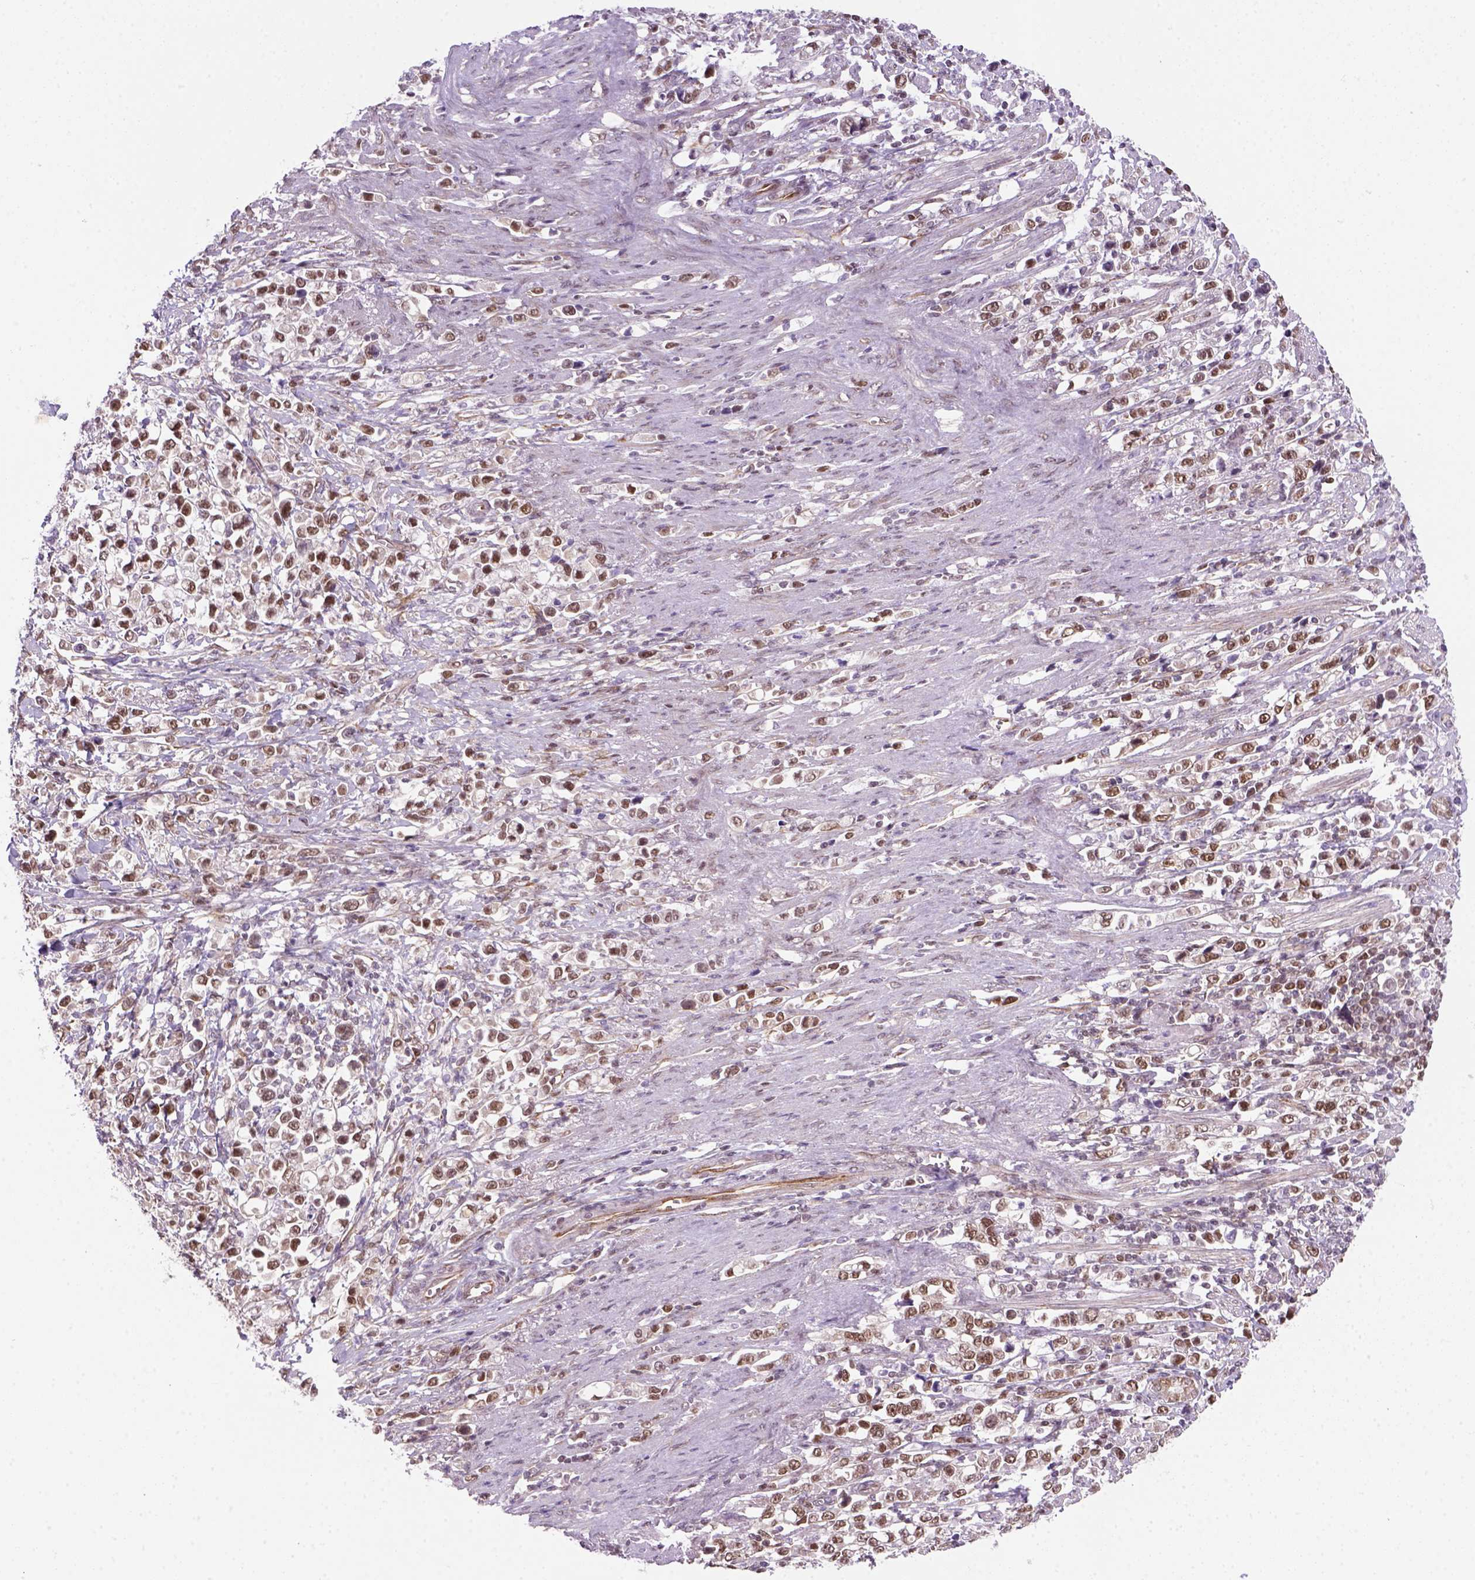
{"staining": {"intensity": "moderate", "quantity": "25%-75%", "location": "nuclear"}, "tissue": "stomach cancer", "cell_type": "Tumor cells", "image_type": "cancer", "snomed": [{"axis": "morphology", "description": "Adenocarcinoma, NOS"}, {"axis": "topography", "description": "Stomach"}], "caption": "About 25%-75% of tumor cells in human stomach cancer (adenocarcinoma) show moderate nuclear protein staining as visualized by brown immunohistochemical staining.", "gene": "MGMT", "patient": {"sex": "male", "age": 63}}